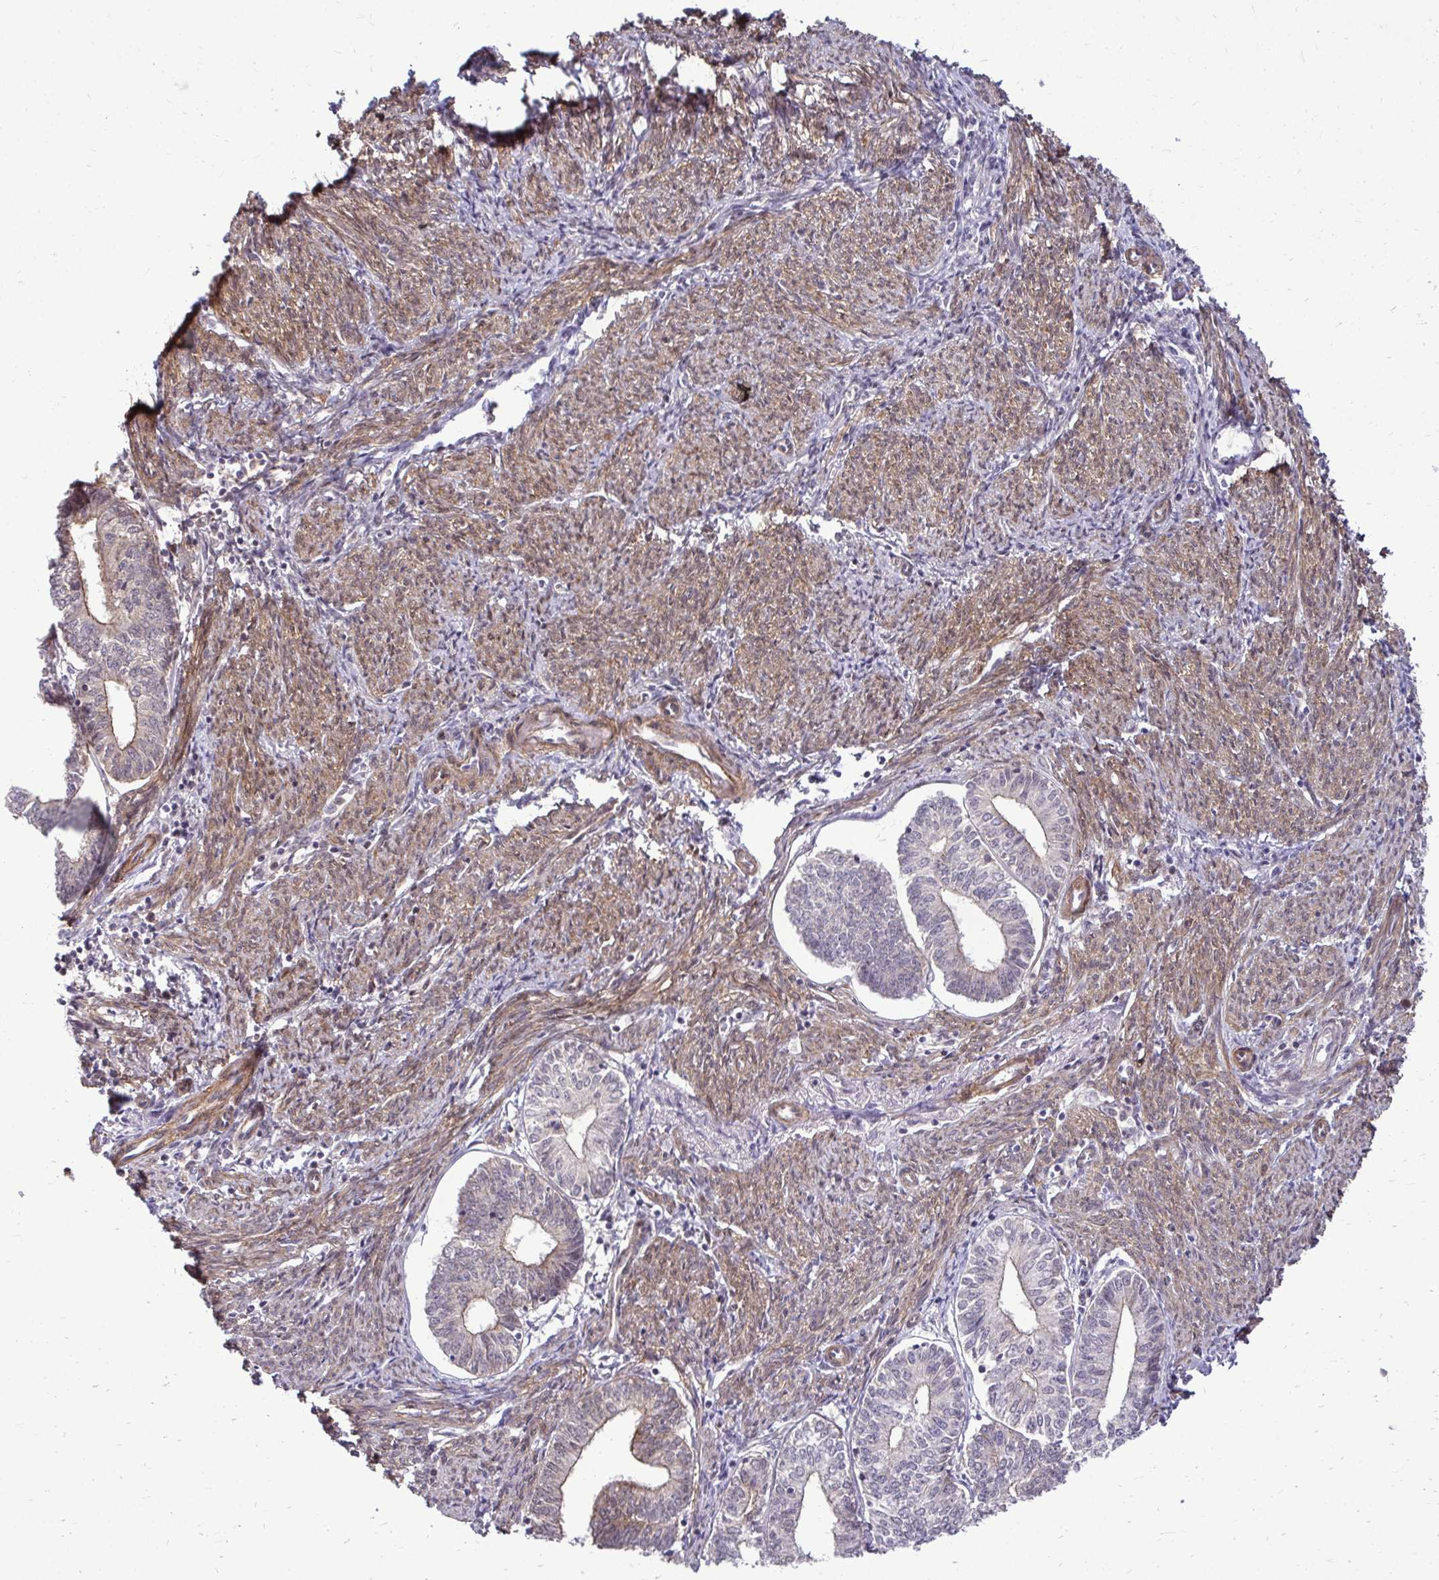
{"staining": {"intensity": "weak", "quantity": "<25%", "location": "cytoplasmic/membranous"}, "tissue": "endometrial cancer", "cell_type": "Tumor cells", "image_type": "cancer", "snomed": [{"axis": "morphology", "description": "Adenocarcinoma, NOS"}, {"axis": "topography", "description": "Endometrium"}], "caption": "There is no significant positivity in tumor cells of endometrial cancer (adenocarcinoma). (DAB (3,3'-diaminobenzidine) immunohistochemistry (IHC) visualized using brightfield microscopy, high magnification).", "gene": "TRIP6", "patient": {"sex": "female", "age": 61}}